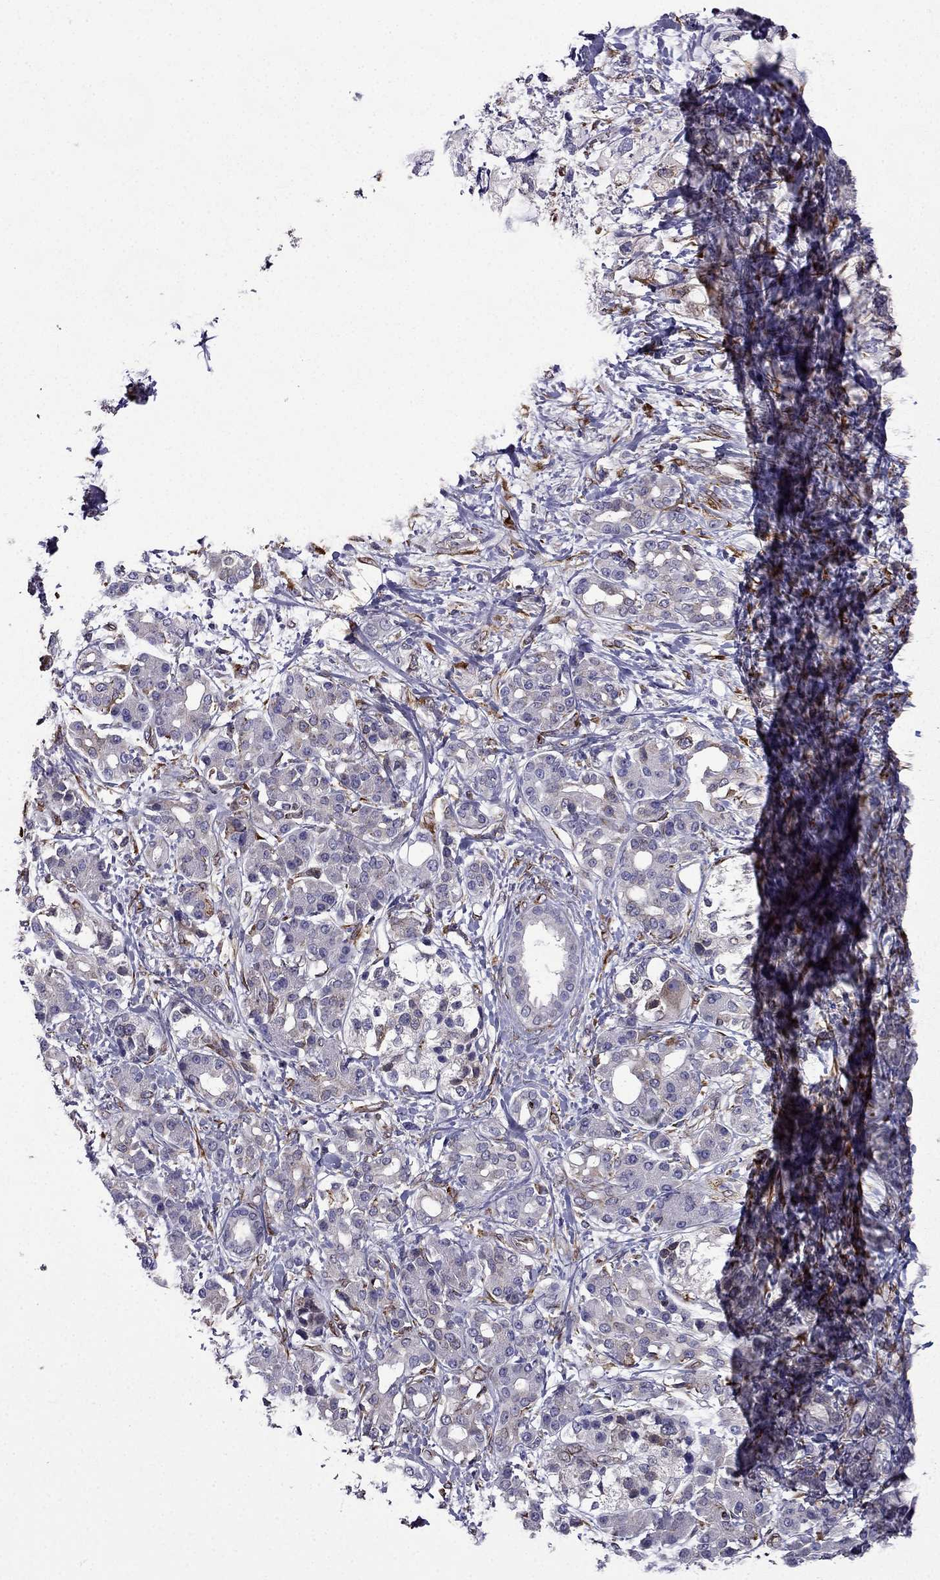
{"staining": {"intensity": "weak", "quantity": "<25%", "location": "cytoplasmic/membranous"}, "tissue": "pancreatic cancer", "cell_type": "Tumor cells", "image_type": "cancer", "snomed": [{"axis": "morphology", "description": "Adenocarcinoma, NOS"}, {"axis": "topography", "description": "Pancreas"}], "caption": "Protein analysis of adenocarcinoma (pancreatic) reveals no significant positivity in tumor cells.", "gene": "IKBIP", "patient": {"sex": "female", "age": 56}}